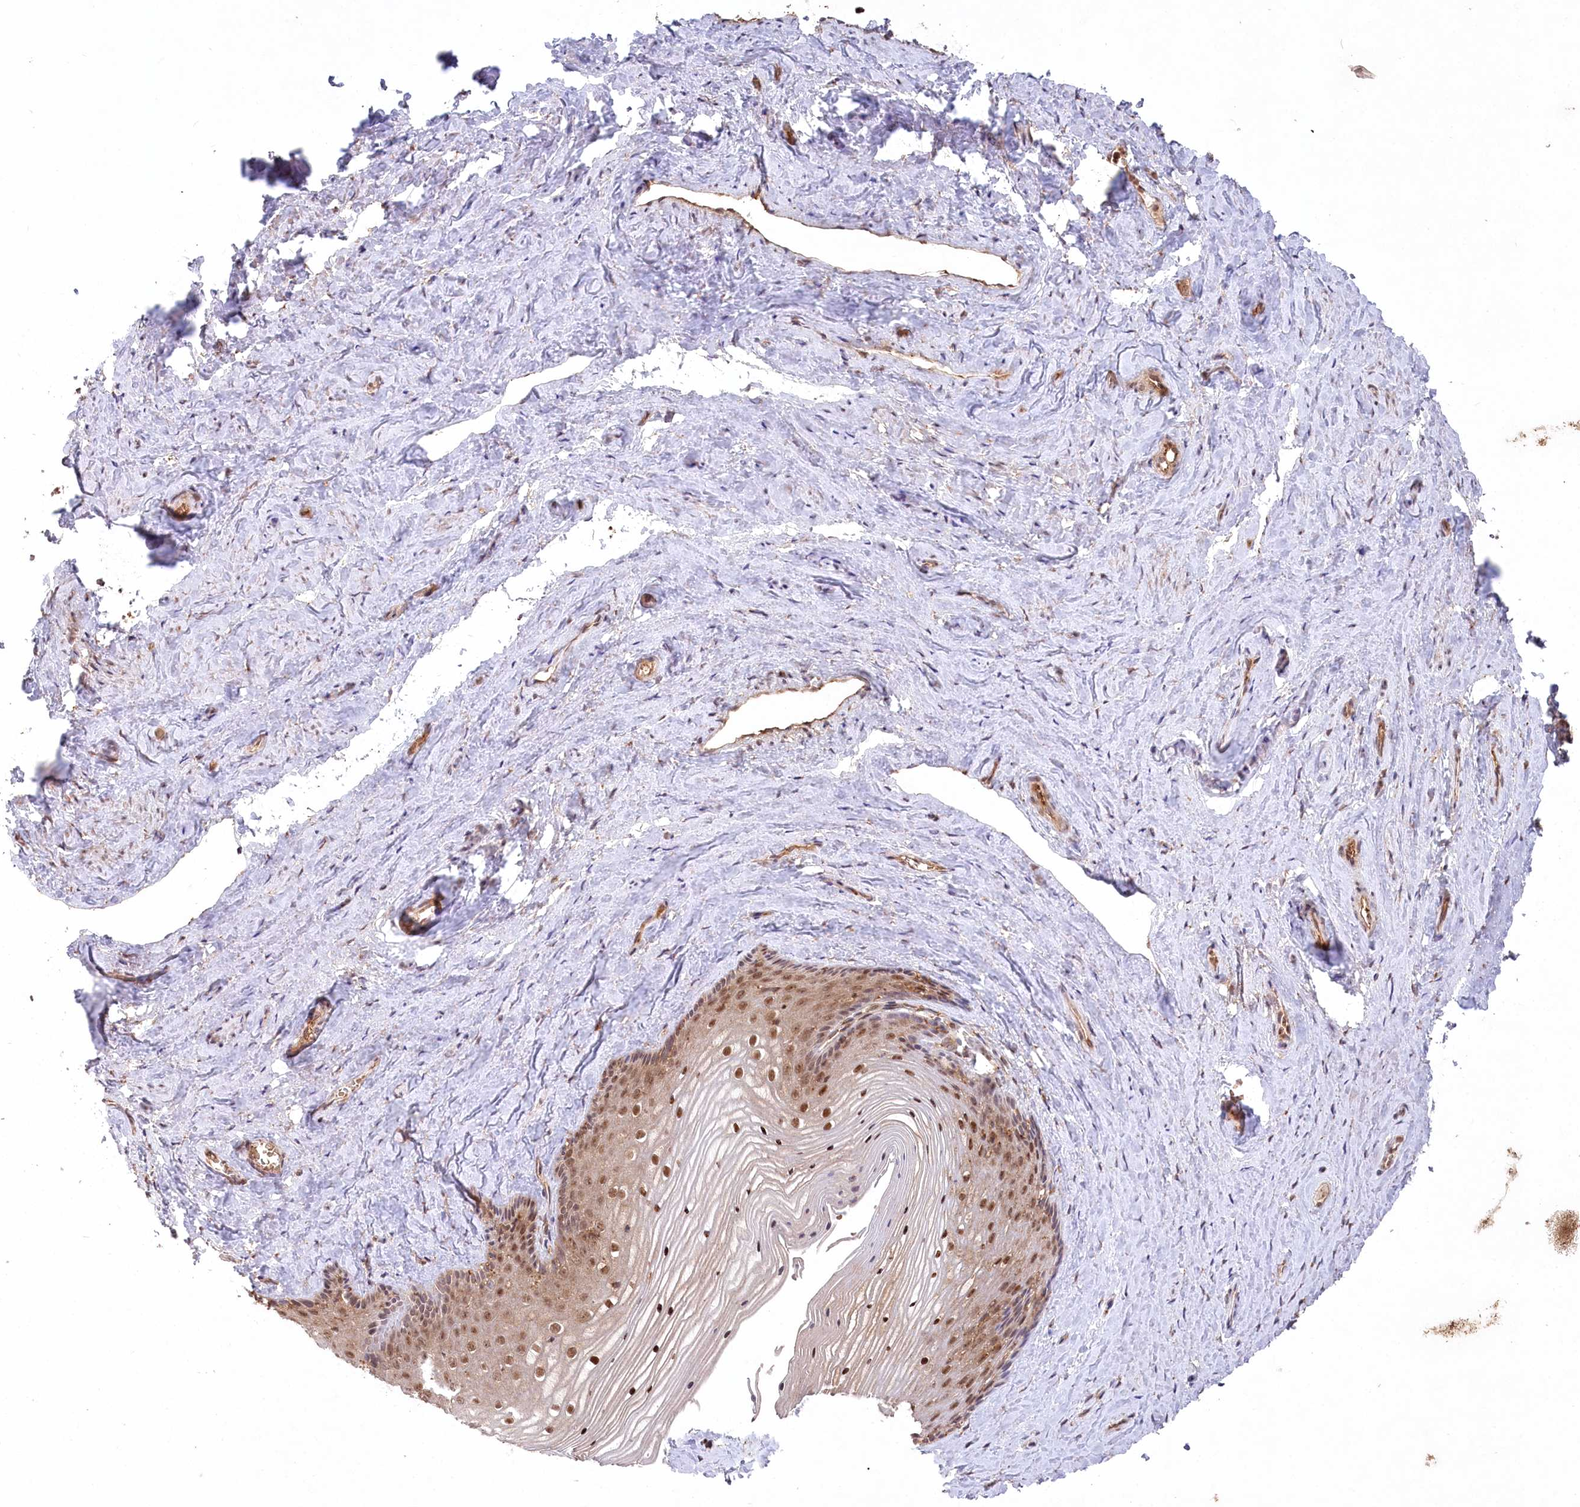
{"staining": {"intensity": "moderate", "quantity": ">75%", "location": "cytoplasmic/membranous,nuclear"}, "tissue": "vagina", "cell_type": "Squamous epithelial cells", "image_type": "normal", "snomed": [{"axis": "morphology", "description": "Normal tissue, NOS"}, {"axis": "topography", "description": "Vagina"}, {"axis": "topography", "description": "Cervix"}], "caption": "Squamous epithelial cells reveal moderate cytoplasmic/membranous,nuclear staining in about >75% of cells in unremarkable vagina. Nuclei are stained in blue.", "gene": "PSMA1", "patient": {"sex": "female", "age": 40}}